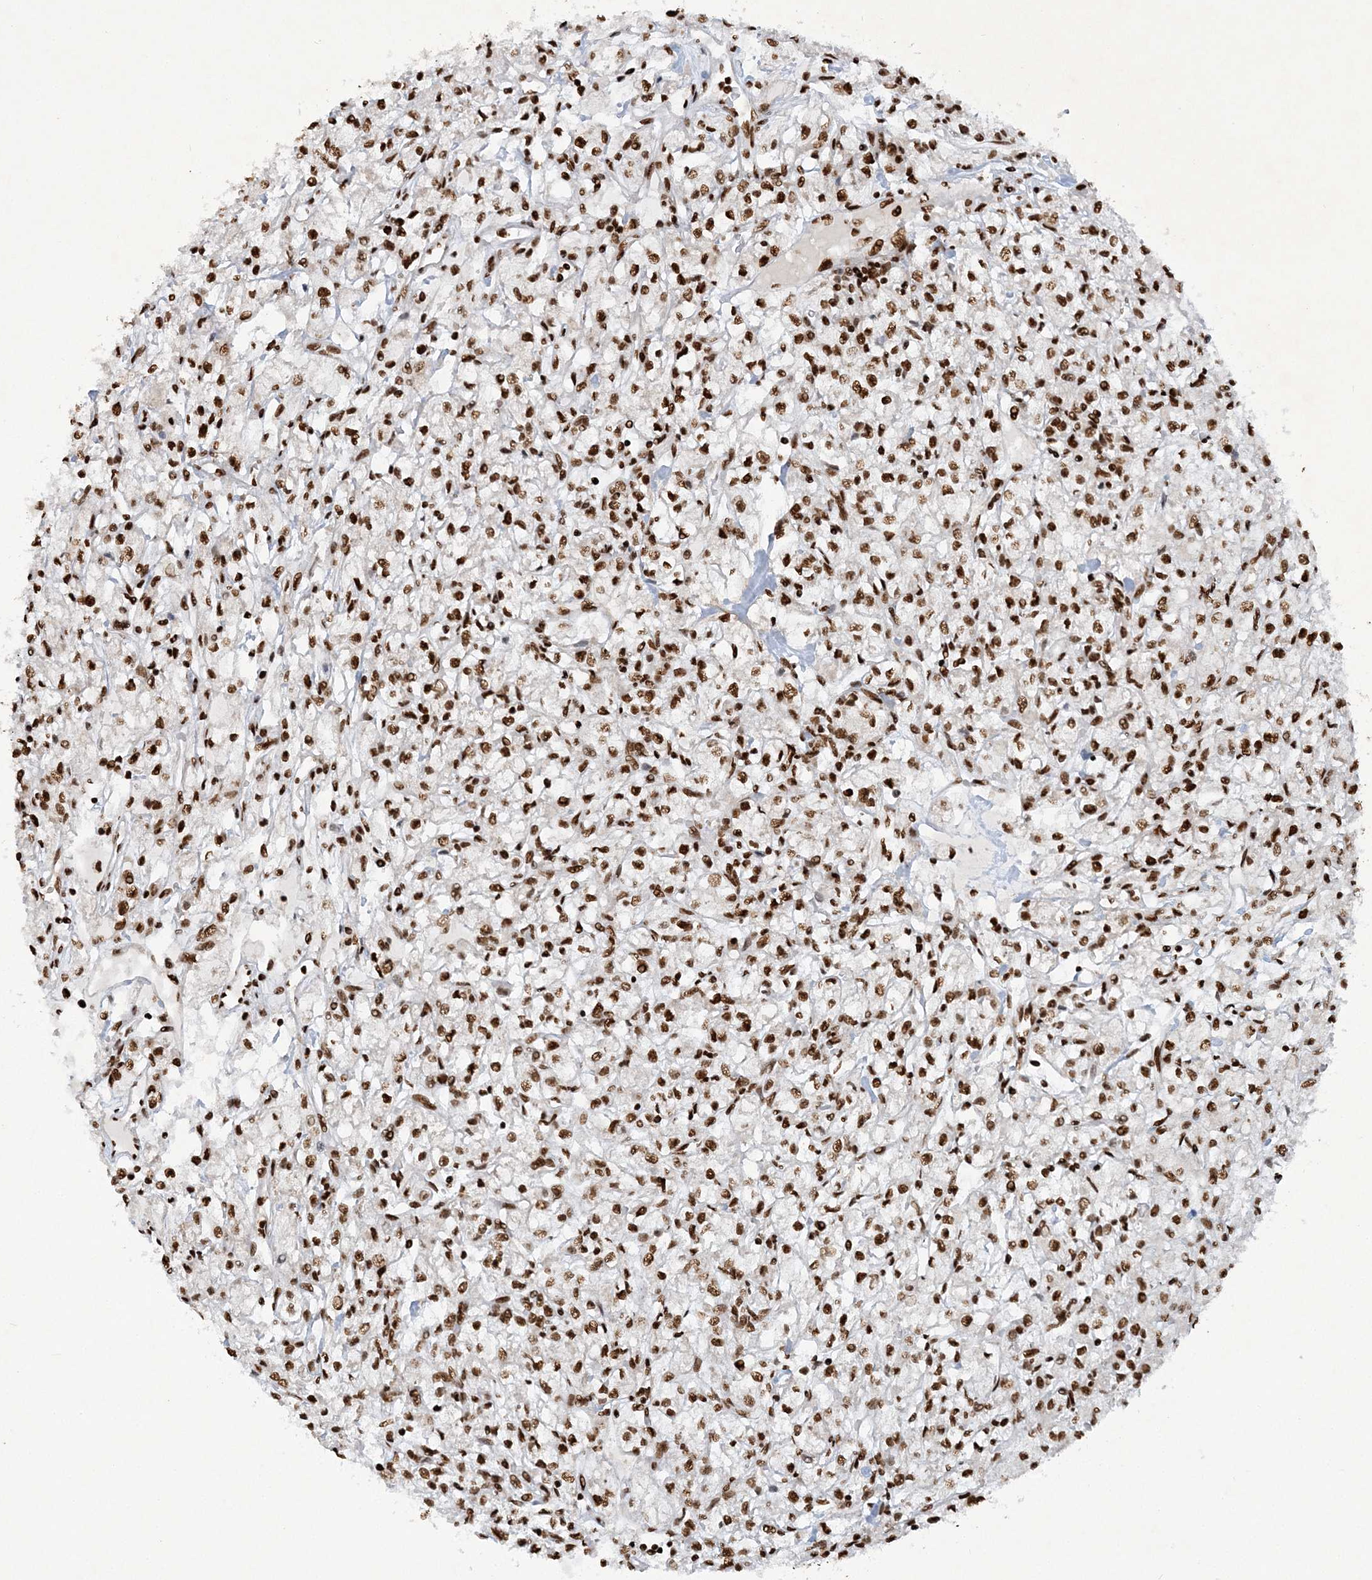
{"staining": {"intensity": "strong", "quantity": ">75%", "location": "nuclear"}, "tissue": "renal cancer", "cell_type": "Tumor cells", "image_type": "cancer", "snomed": [{"axis": "morphology", "description": "Adenocarcinoma, NOS"}, {"axis": "topography", "description": "Kidney"}], "caption": "Immunohistochemistry (IHC) histopathology image of neoplastic tissue: renal cancer (adenocarcinoma) stained using immunohistochemistry demonstrates high levels of strong protein expression localized specifically in the nuclear of tumor cells, appearing as a nuclear brown color.", "gene": "DELE1", "patient": {"sex": "female", "age": 59}}